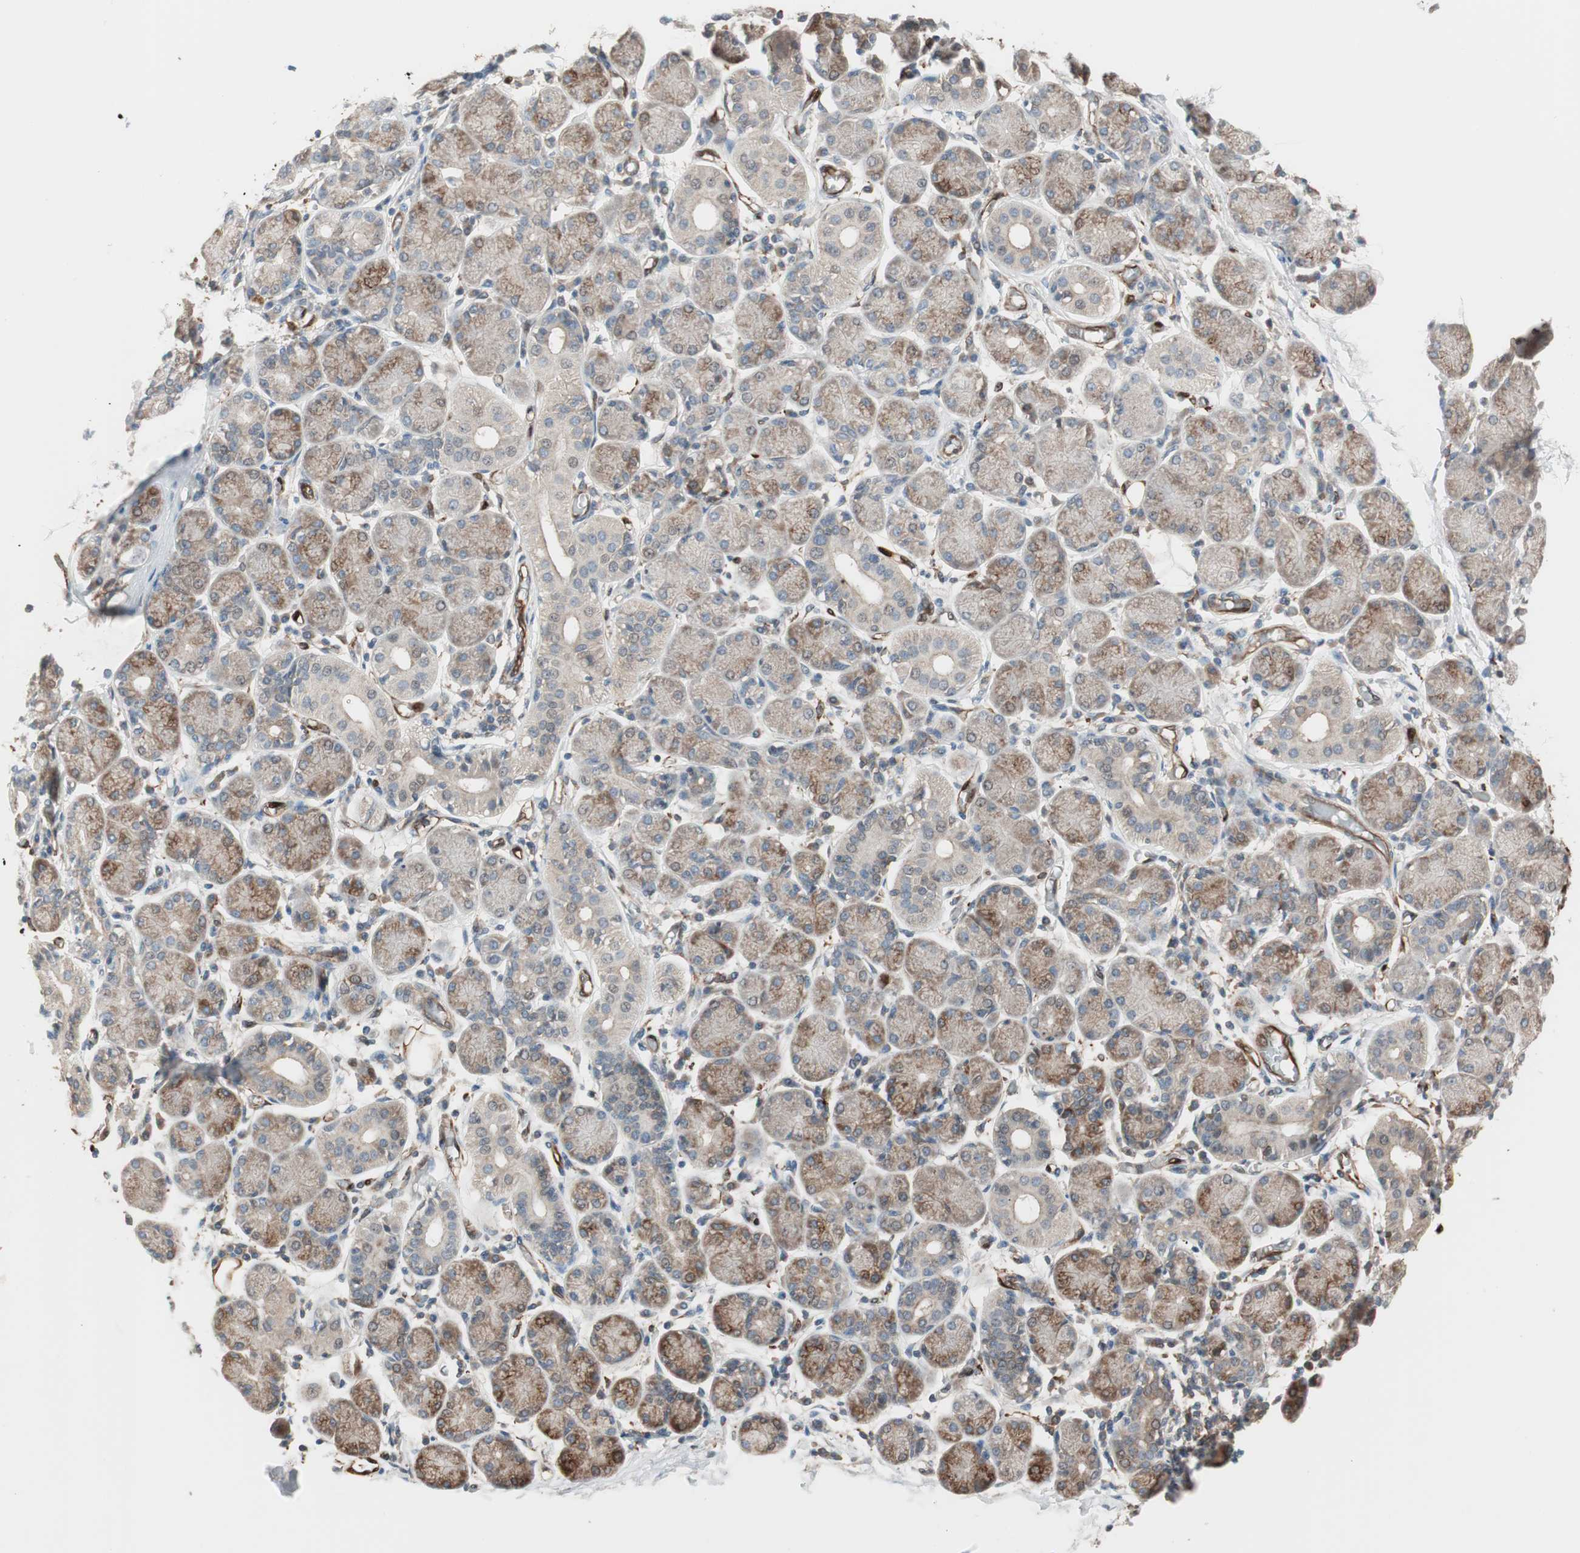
{"staining": {"intensity": "moderate", "quantity": "25%-75%", "location": "cytoplasmic/membranous"}, "tissue": "salivary gland", "cell_type": "Glandular cells", "image_type": "normal", "snomed": [{"axis": "morphology", "description": "Normal tissue, NOS"}, {"axis": "topography", "description": "Salivary gland"}], "caption": "This is a micrograph of IHC staining of benign salivary gland, which shows moderate staining in the cytoplasmic/membranous of glandular cells.", "gene": "STAB1", "patient": {"sex": "female", "age": 24}}